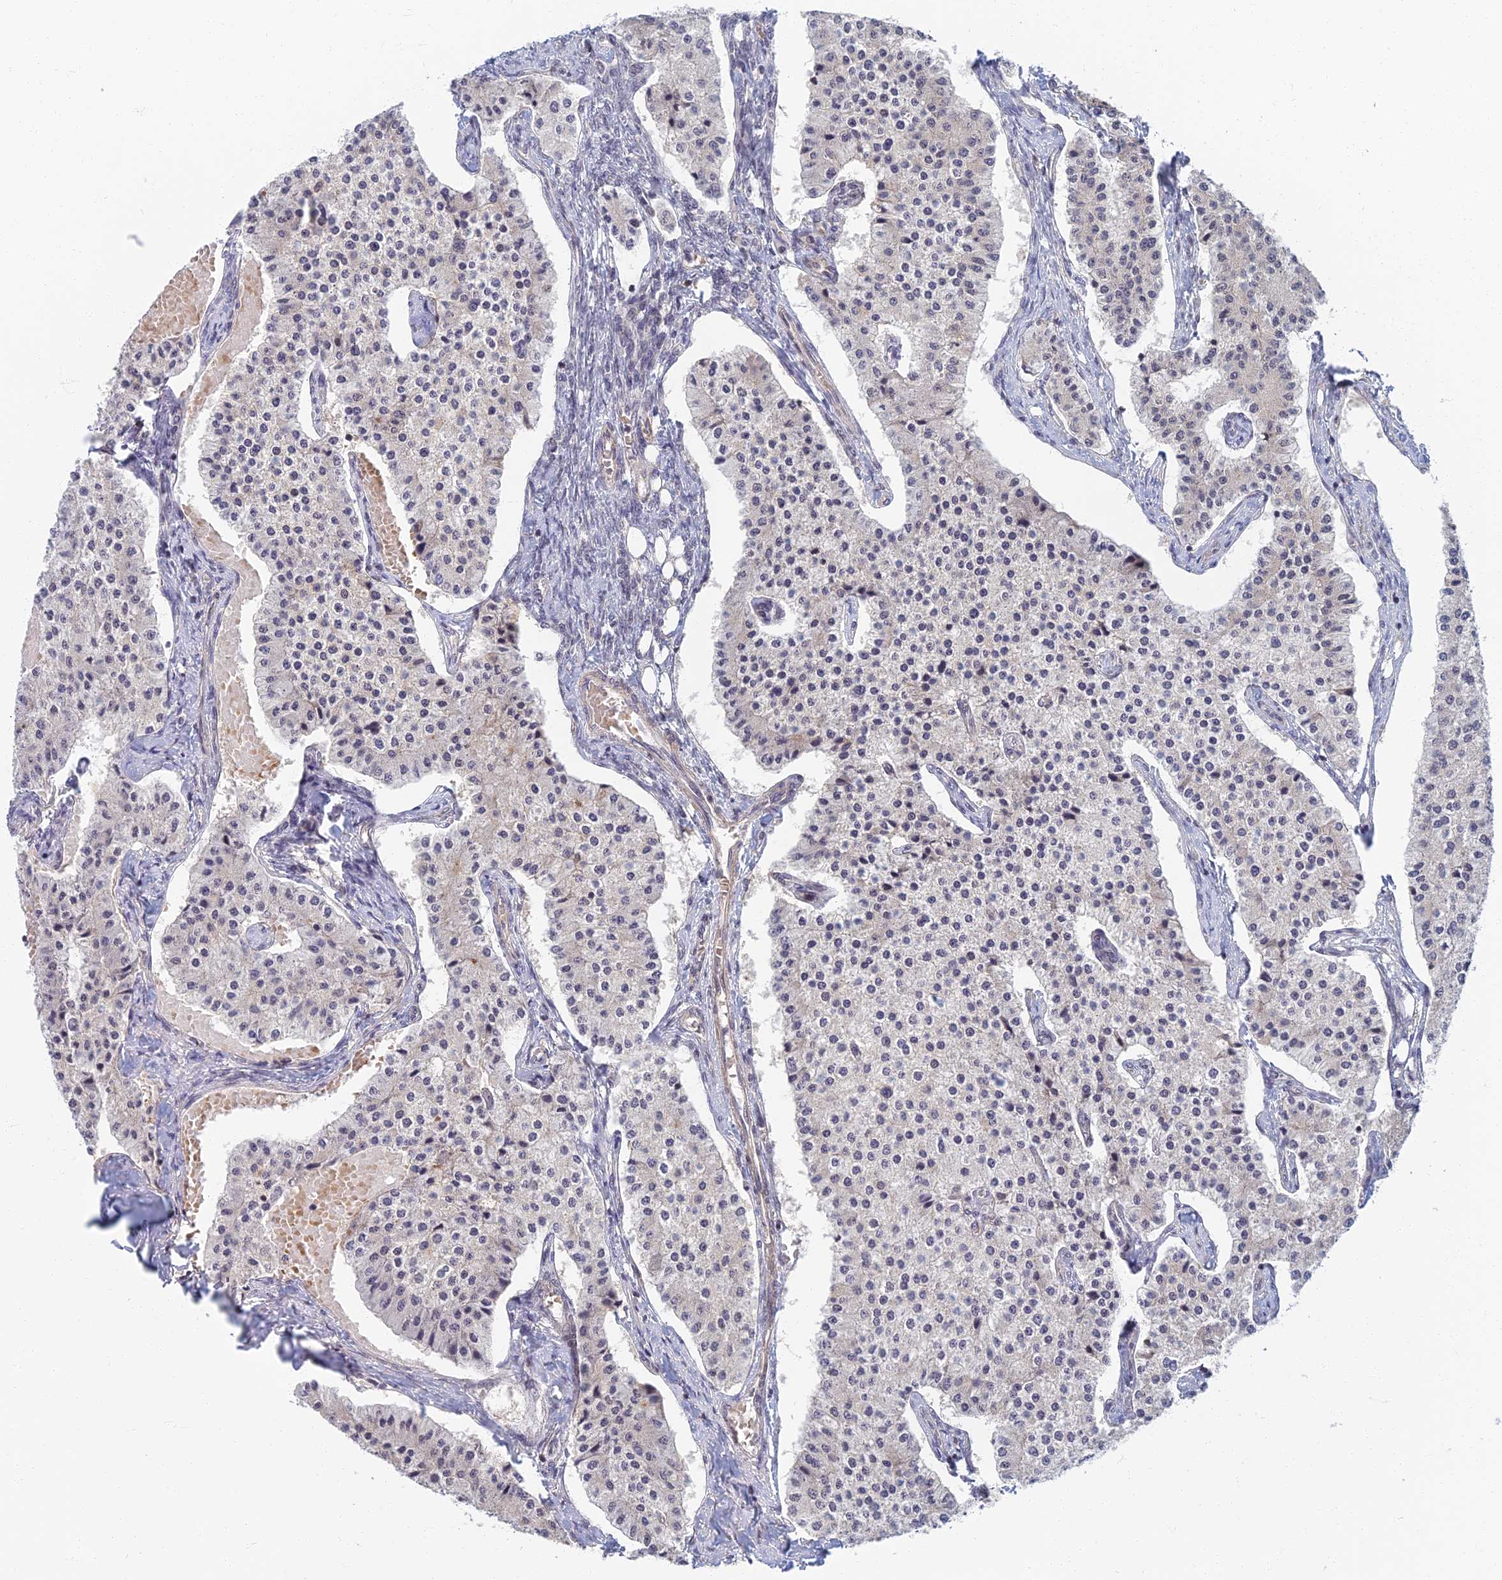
{"staining": {"intensity": "negative", "quantity": "none", "location": "none"}, "tissue": "carcinoid", "cell_type": "Tumor cells", "image_type": "cancer", "snomed": [{"axis": "morphology", "description": "Carcinoid, malignant, NOS"}, {"axis": "topography", "description": "Colon"}], "caption": "The micrograph reveals no staining of tumor cells in malignant carcinoid.", "gene": "TCEA2", "patient": {"sex": "female", "age": 52}}